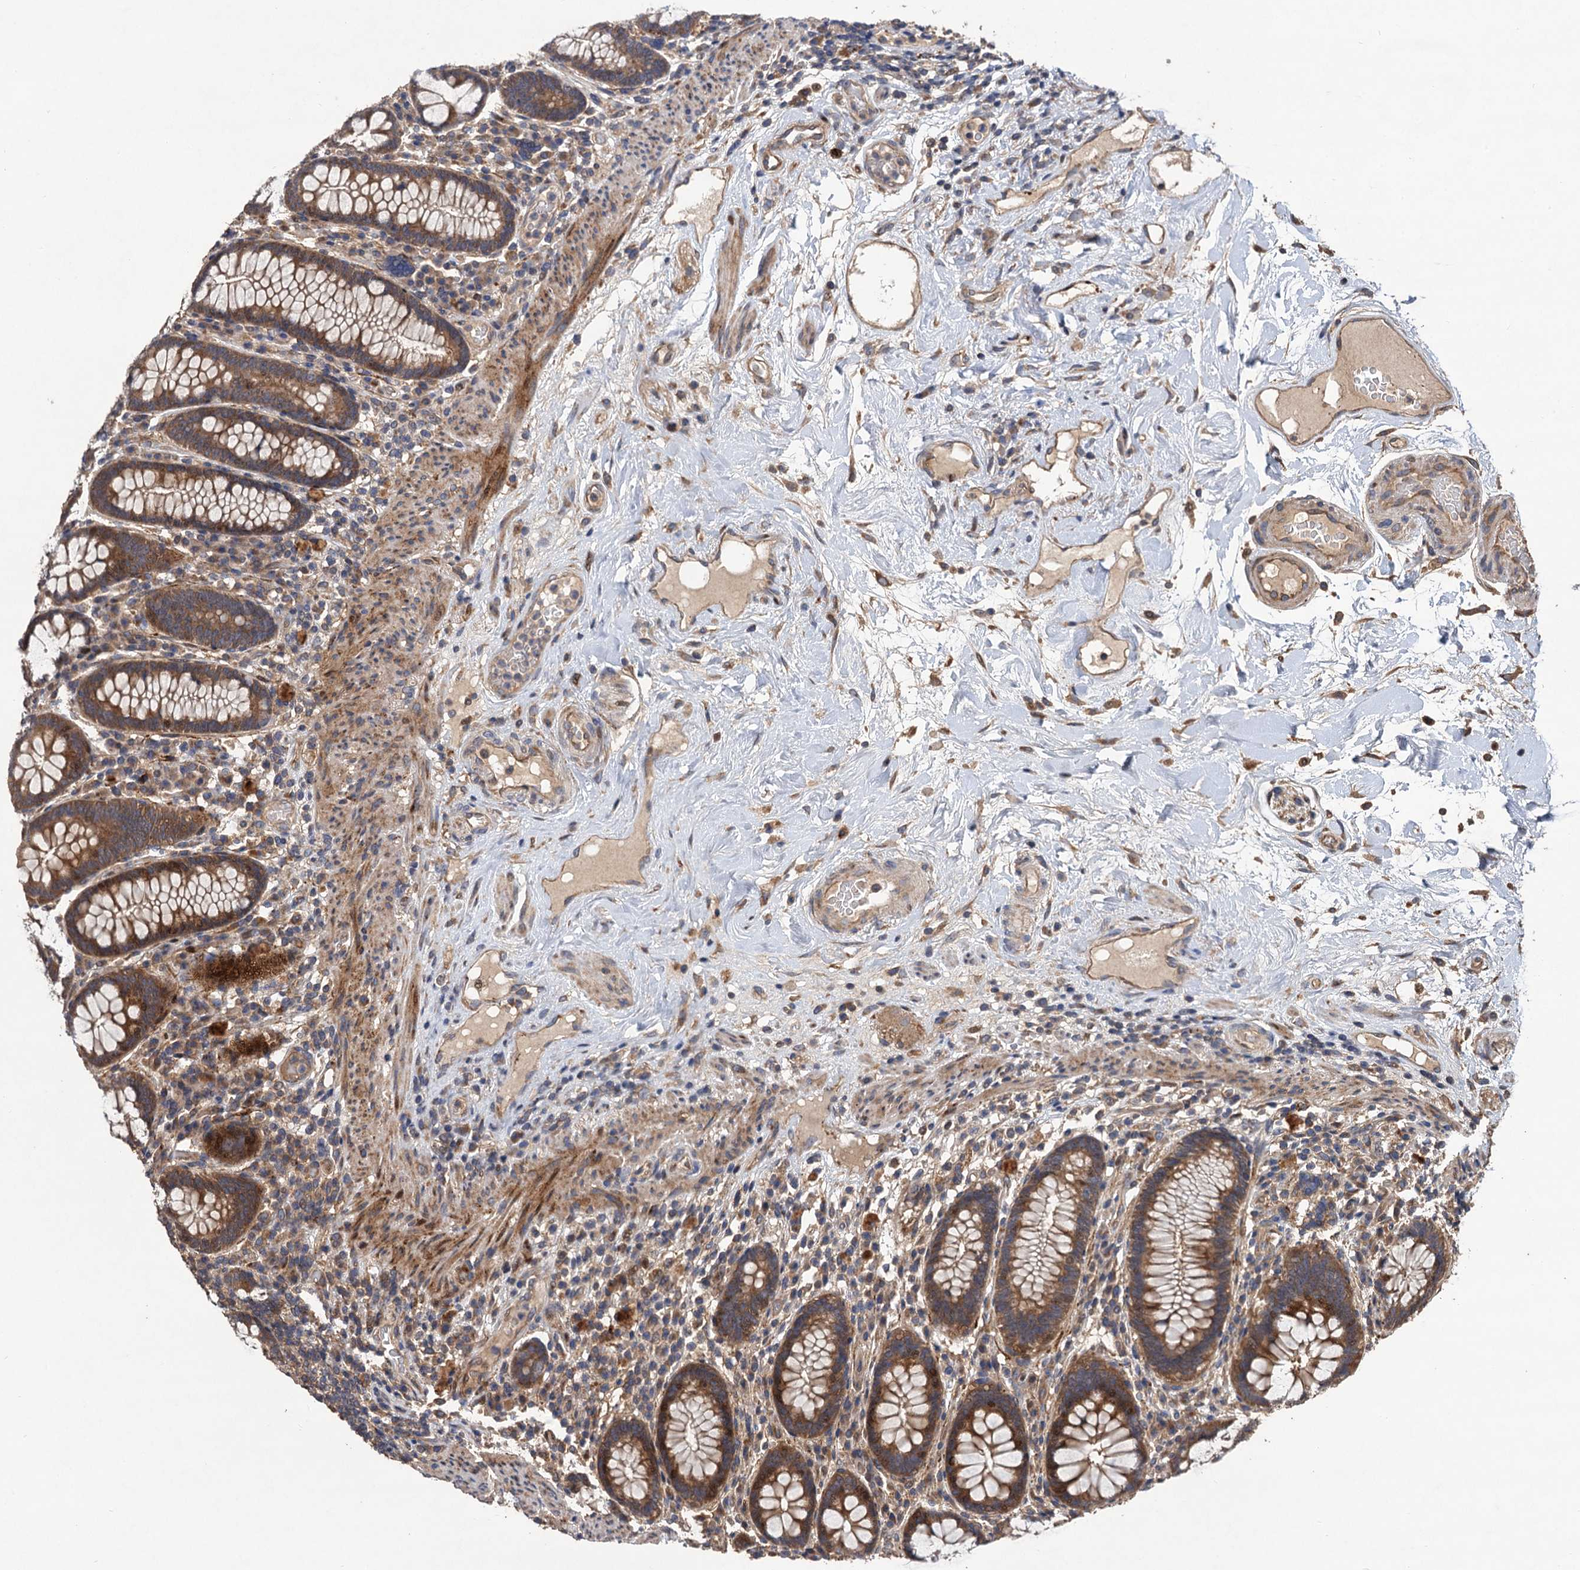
{"staining": {"intensity": "moderate", "quantity": ">75%", "location": "cytoplasmic/membranous"}, "tissue": "colon", "cell_type": "Endothelial cells", "image_type": "normal", "snomed": [{"axis": "morphology", "description": "Normal tissue, NOS"}, {"axis": "topography", "description": "Colon"}], "caption": "High-magnification brightfield microscopy of normal colon stained with DAB (brown) and counterstained with hematoxylin (blue). endothelial cells exhibit moderate cytoplasmic/membranous staining is present in approximately>75% of cells. The staining is performed using DAB brown chromogen to label protein expression. The nuclei are counter-stained blue using hematoxylin.", "gene": "TMEM39B", "patient": {"sex": "female", "age": 79}}